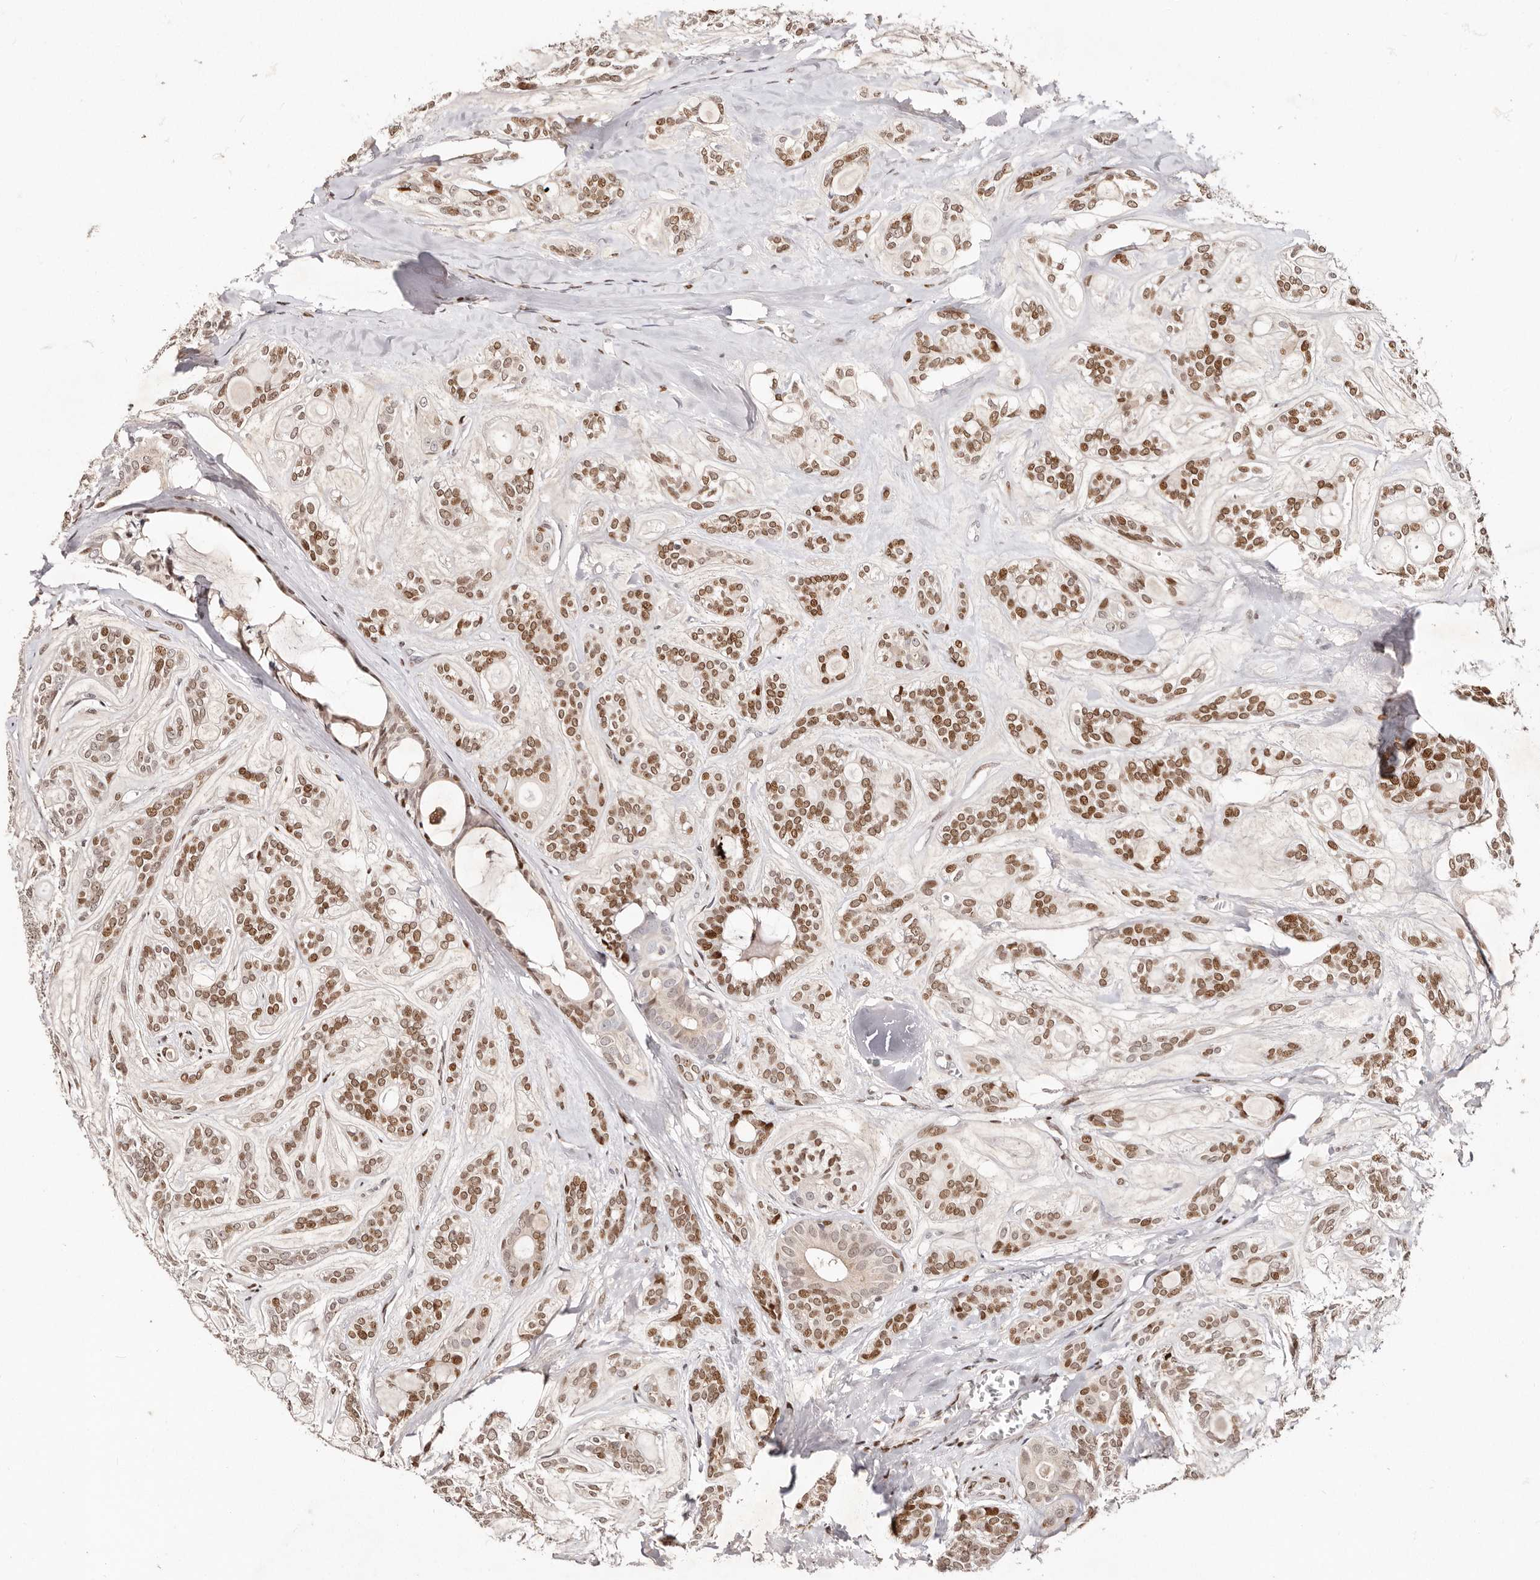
{"staining": {"intensity": "moderate", "quantity": ">75%", "location": "cytoplasmic/membranous,nuclear"}, "tissue": "head and neck cancer", "cell_type": "Tumor cells", "image_type": "cancer", "snomed": [{"axis": "morphology", "description": "Adenocarcinoma, NOS"}, {"axis": "topography", "description": "Head-Neck"}], "caption": "Immunohistochemistry micrograph of neoplastic tissue: head and neck adenocarcinoma stained using immunohistochemistry (IHC) exhibits medium levels of moderate protein expression localized specifically in the cytoplasmic/membranous and nuclear of tumor cells, appearing as a cytoplasmic/membranous and nuclear brown color.", "gene": "IQGAP3", "patient": {"sex": "male", "age": 66}}